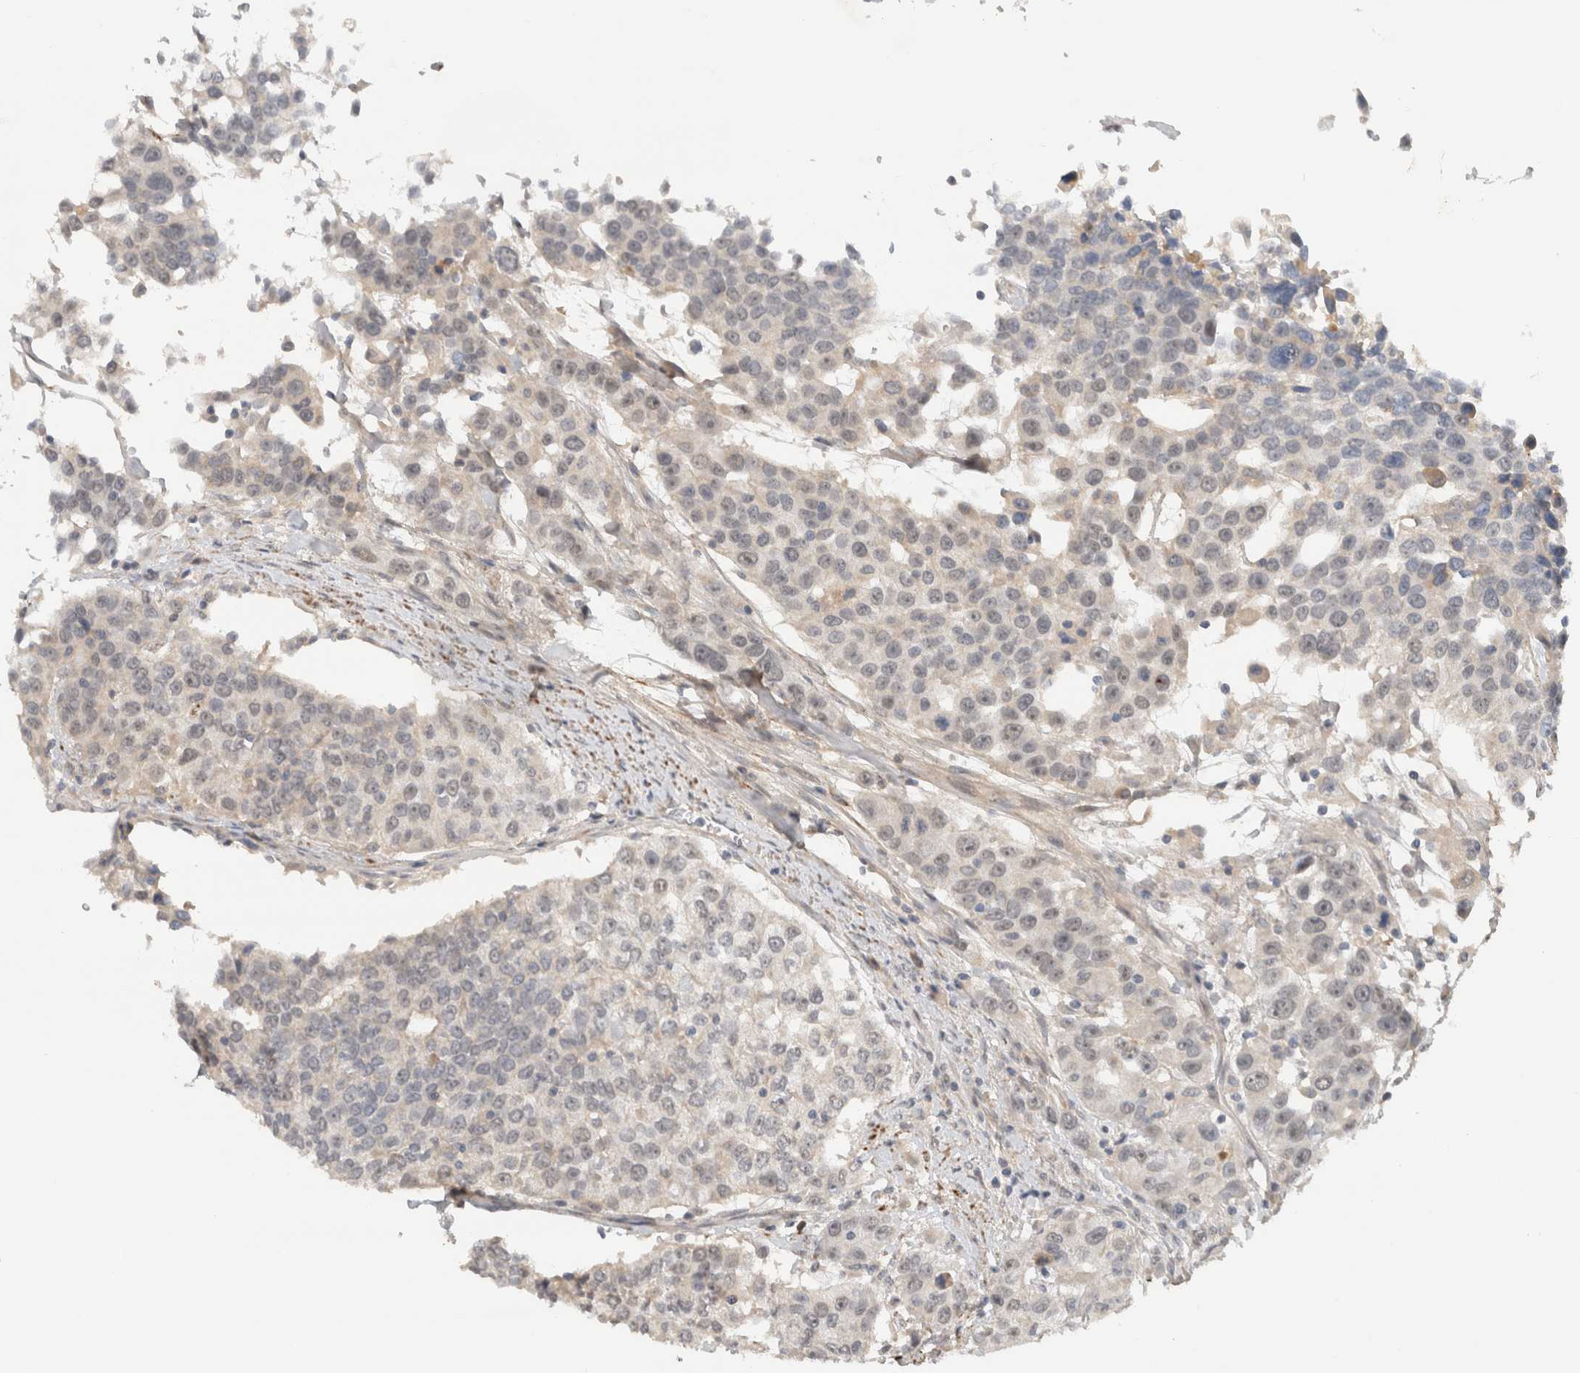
{"staining": {"intensity": "negative", "quantity": "none", "location": "none"}, "tissue": "urothelial cancer", "cell_type": "Tumor cells", "image_type": "cancer", "snomed": [{"axis": "morphology", "description": "Urothelial carcinoma, High grade"}, {"axis": "topography", "description": "Urinary bladder"}], "caption": "The micrograph reveals no staining of tumor cells in urothelial cancer.", "gene": "HCN3", "patient": {"sex": "female", "age": 80}}